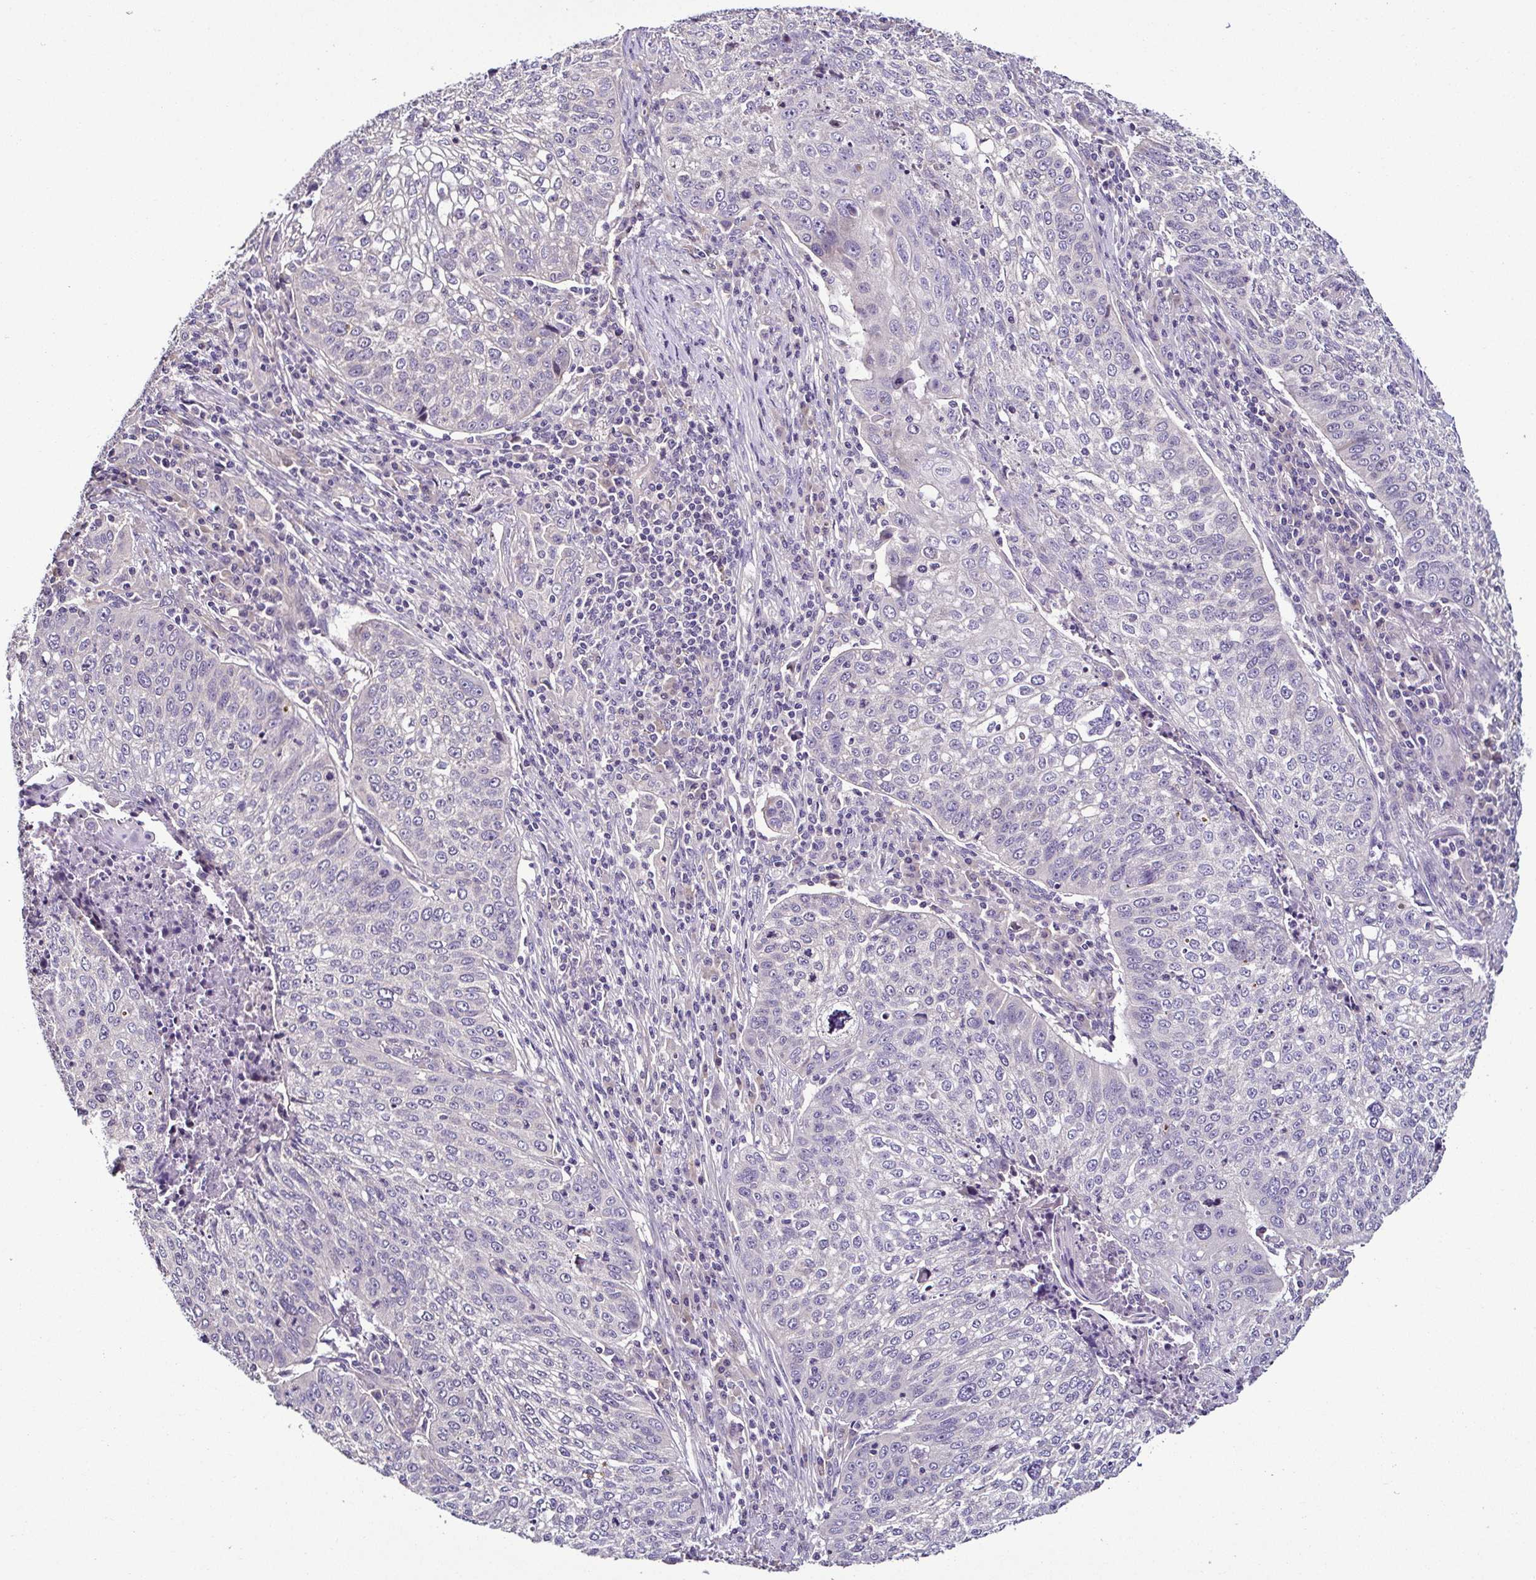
{"staining": {"intensity": "negative", "quantity": "none", "location": "none"}, "tissue": "lung cancer", "cell_type": "Tumor cells", "image_type": "cancer", "snomed": [{"axis": "morphology", "description": "Squamous cell carcinoma, NOS"}, {"axis": "topography", "description": "Lung"}], "caption": "High power microscopy photomicrograph of an immunohistochemistry (IHC) photomicrograph of lung squamous cell carcinoma, revealing no significant expression in tumor cells.", "gene": "LMOD2", "patient": {"sex": "male", "age": 63}}